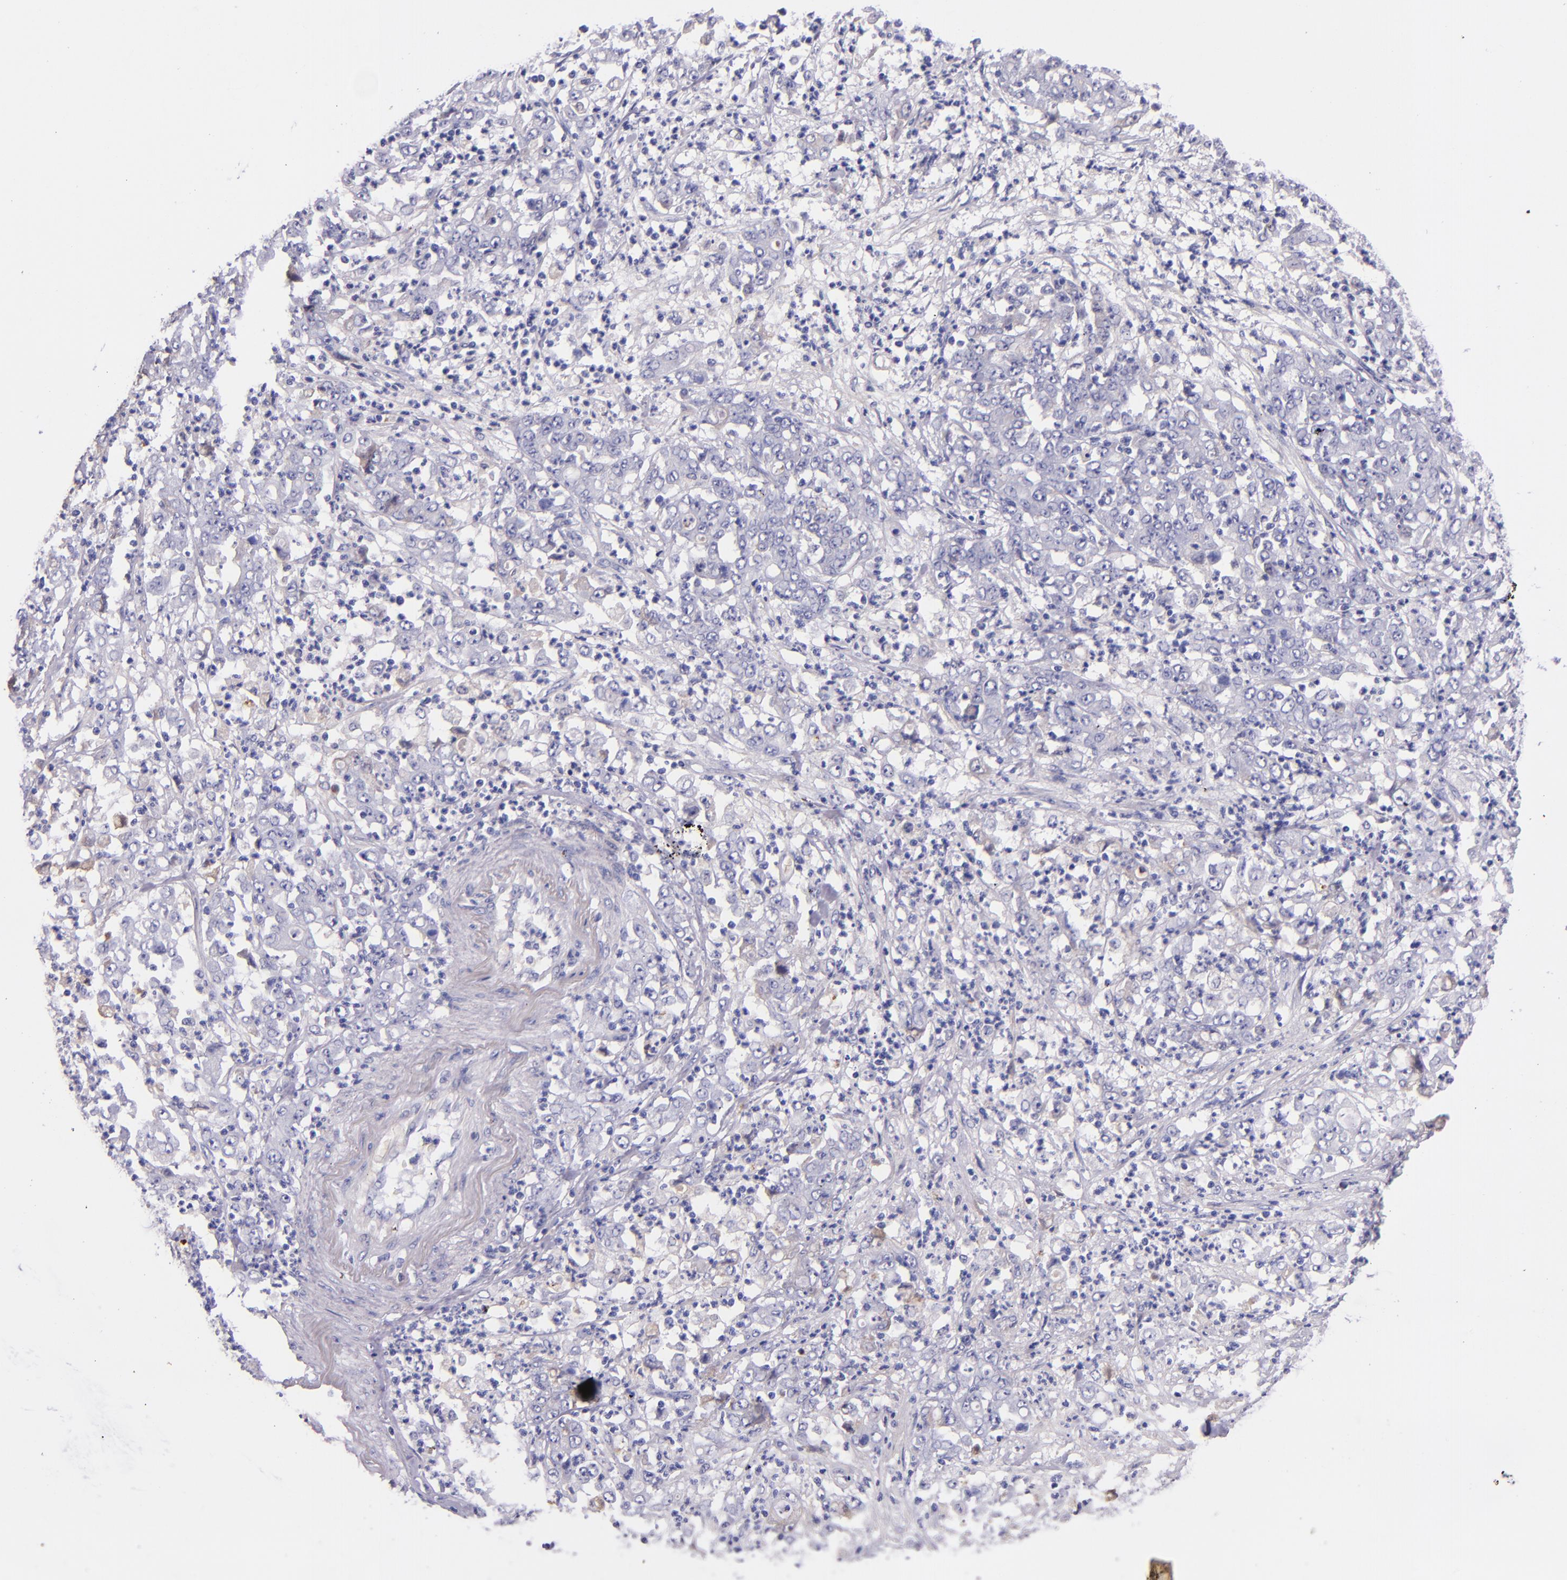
{"staining": {"intensity": "negative", "quantity": "none", "location": "none"}, "tissue": "stomach cancer", "cell_type": "Tumor cells", "image_type": "cancer", "snomed": [{"axis": "morphology", "description": "Adenocarcinoma, NOS"}, {"axis": "topography", "description": "Stomach, lower"}], "caption": "Immunohistochemistry of stomach cancer (adenocarcinoma) reveals no staining in tumor cells. The staining is performed using DAB brown chromogen with nuclei counter-stained in using hematoxylin.", "gene": "KNG1", "patient": {"sex": "female", "age": 71}}